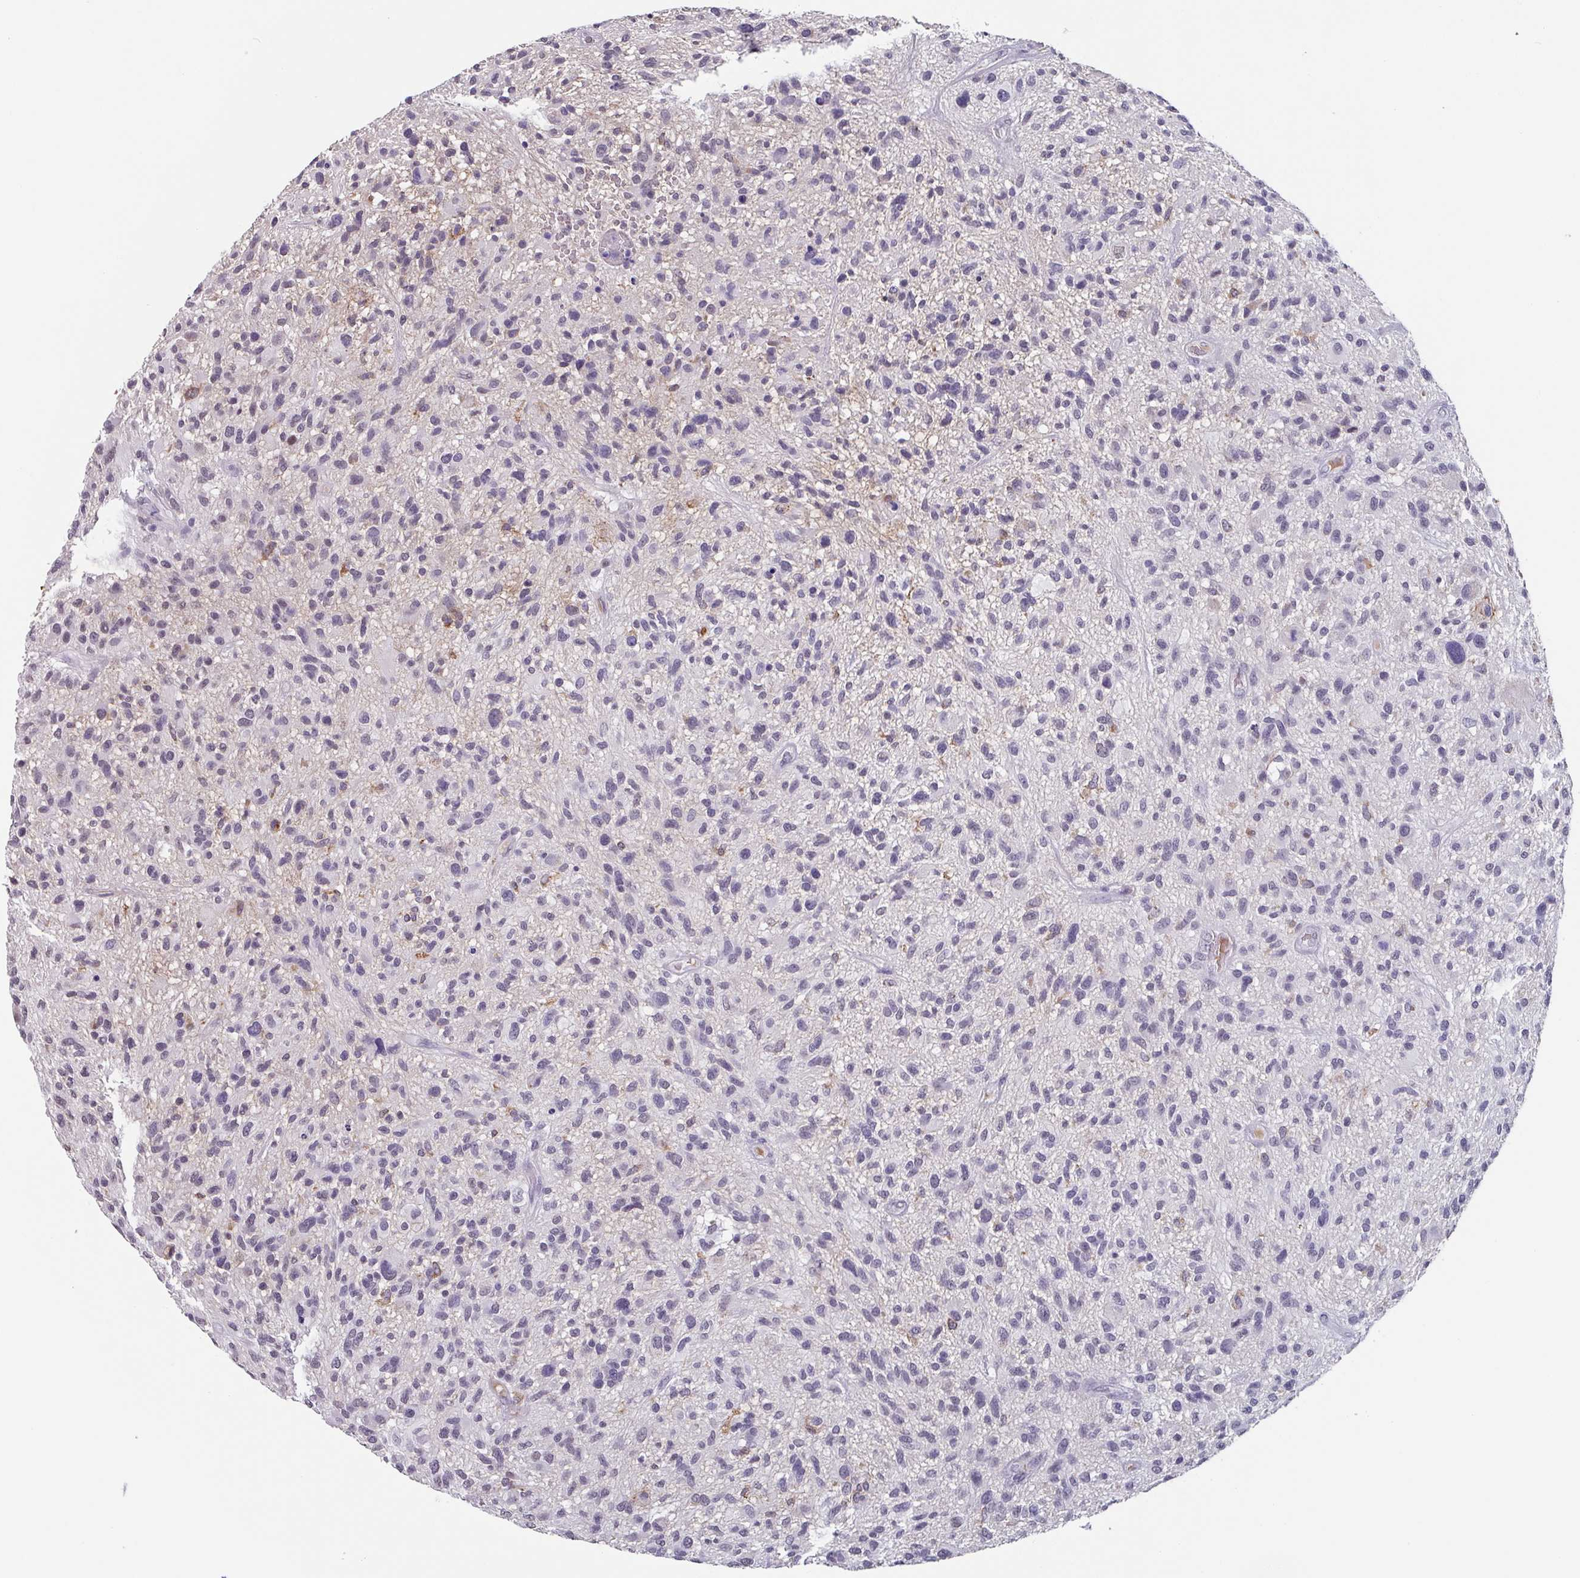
{"staining": {"intensity": "negative", "quantity": "none", "location": "none"}, "tissue": "glioma", "cell_type": "Tumor cells", "image_type": "cancer", "snomed": [{"axis": "morphology", "description": "Glioma, malignant, High grade"}, {"axis": "topography", "description": "Brain"}], "caption": "IHC of glioma demonstrates no positivity in tumor cells. (DAB (3,3'-diaminobenzidine) immunohistochemistry (IHC), high magnification).", "gene": "C1QB", "patient": {"sex": "male", "age": 47}}